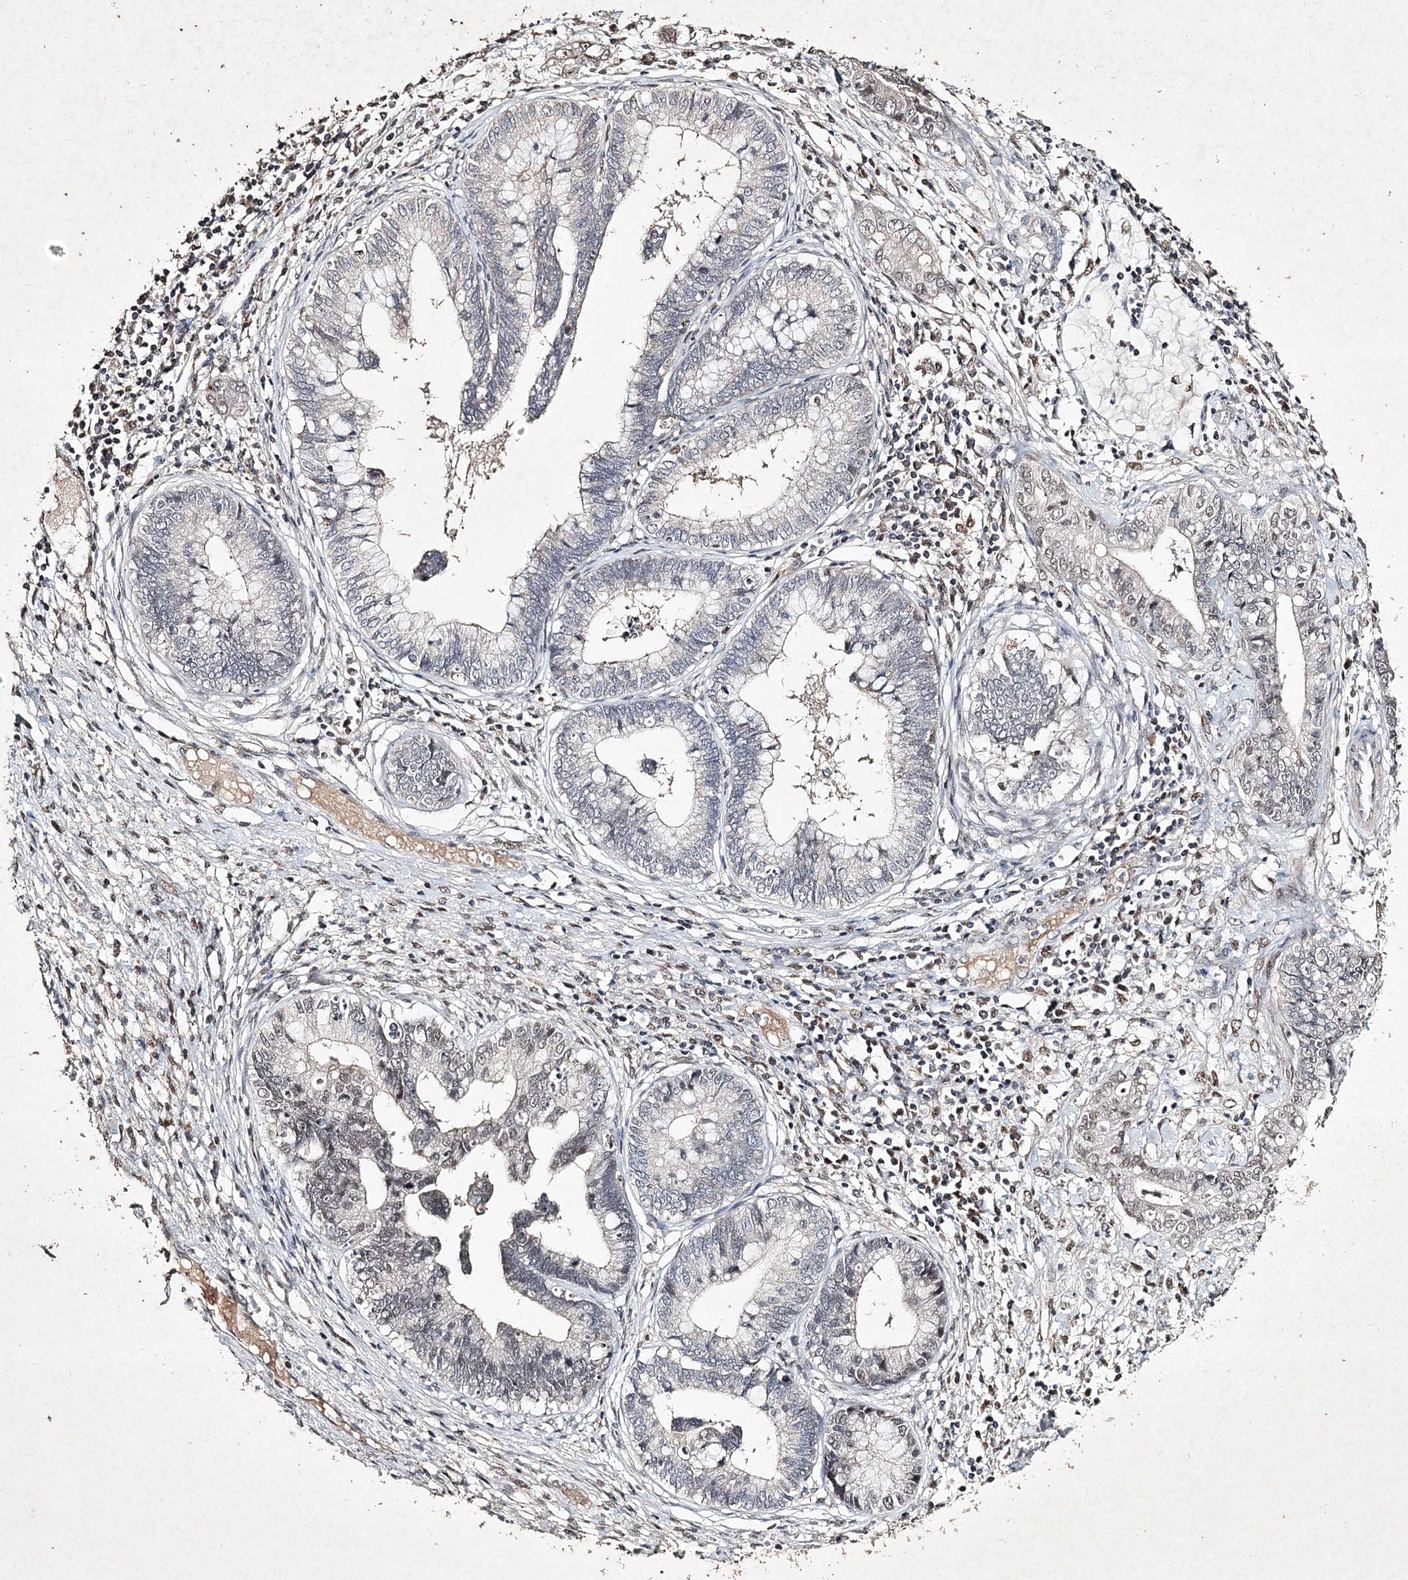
{"staining": {"intensity": "weak", "quantity": "<25%", "location": "nuclear"}, "tissue": "cervical cancer", "cell_type": "Tumor cells", "image_type": "cancer", "snomed": [{"axis": "morphology", "description": "Adenocarcinoma, NOS"}, {"axis": "topography", "description": "Cervix"}], "caption": "A photomicrograph of cervical cancer stained for a protein shows no brown staining in tumor cells.", "gene": "C3orf38", "patient": {"sex": "female", "age": 44}}